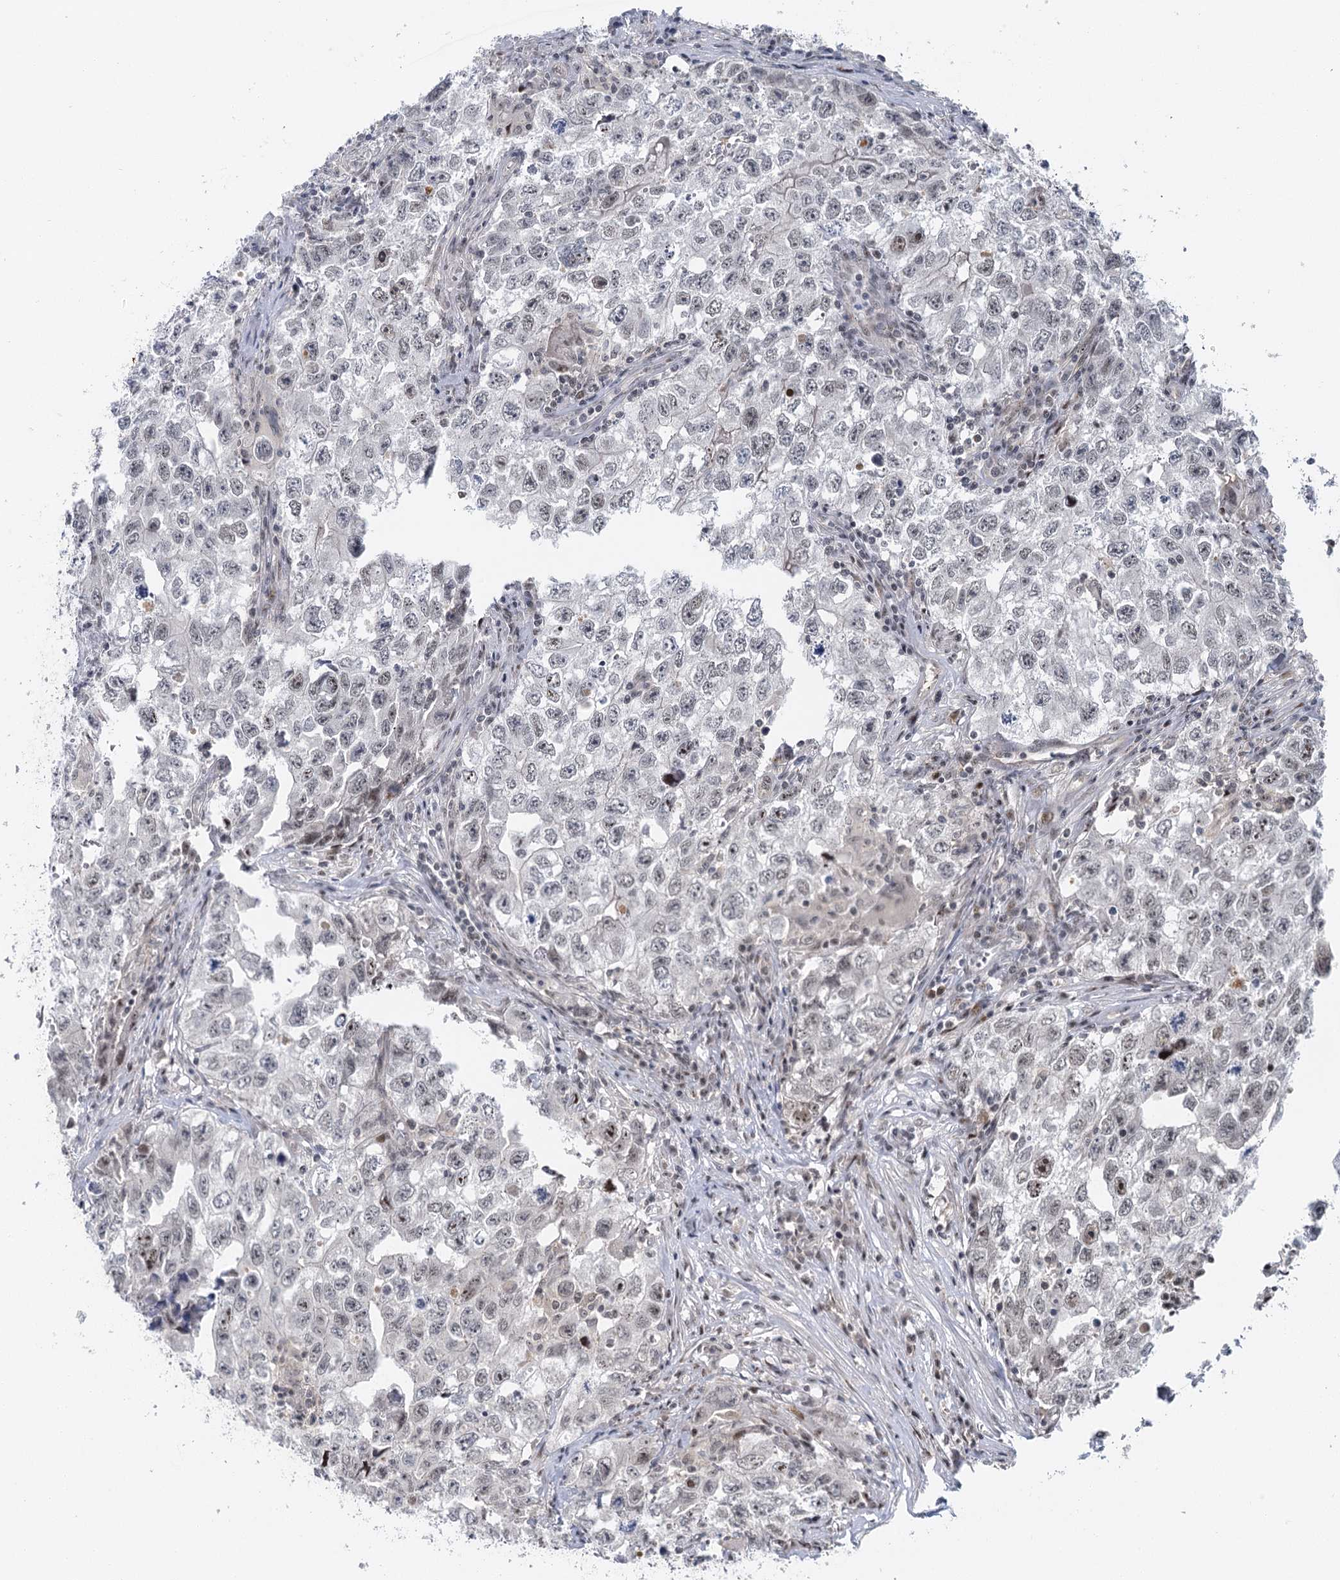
{"staining": {"intensity": "weak", "quantity": "<25%", "location": "nuclear"}, "tissue": "testis cancer", "cell_type": "Tumor cells", "image_type": "cancer", "snomed": [{"axis": "morphology", "description": "Seminoma, NOS"}, {"axis": "morphology", "description": "Carcinoma, Embryonal, NOS"}, {"axis": "topography", "description": "Testis"}], "caption": "This is an IHC histopathology image of testis cancer. There is no staining in tumor cells.", "gene": "IL11RA", "patient": {"sex": "male", "age": 43}}